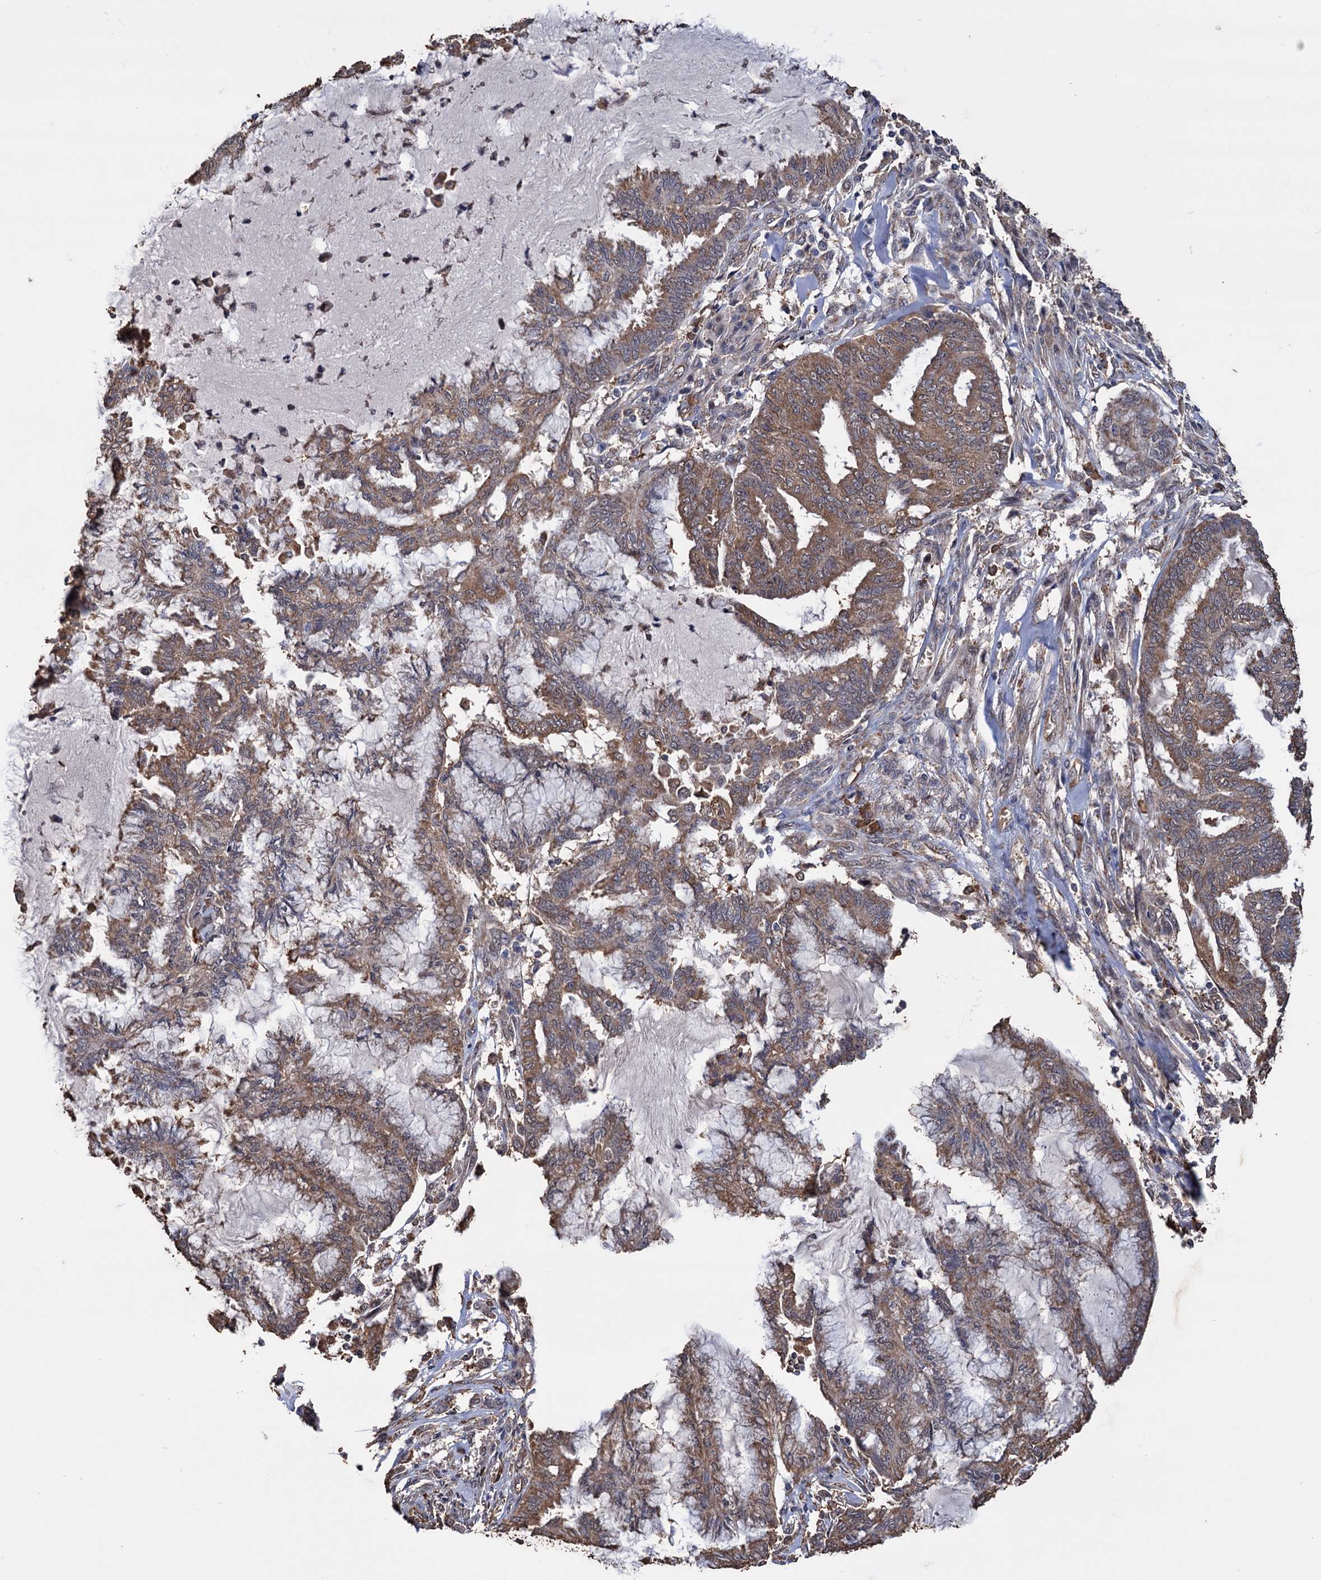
{"staining": {"intensity": "moderate", "quantity": ">75%", "location": "cytoplasmic/membranous"}, "tissue": "endometrial cancer", "cell_type": "Tumor cells", "image_type": "cancer", "snomed": [{"axis": "morphology", "description": "Adenocarcinoma, NOS"}, {"axis": "topography", "description": "Endometrium"}], "caption": "Protein analysis of endometrial cancer (adenocarcinoma) tissue shows moderate cytoplasmic/membranous staining in approximately >75% of tumor cells. (IHC, brightfield microscopy, high magnification).", "gene": "TBC1D12", "patient": {"sex": "female", "age": 86}}